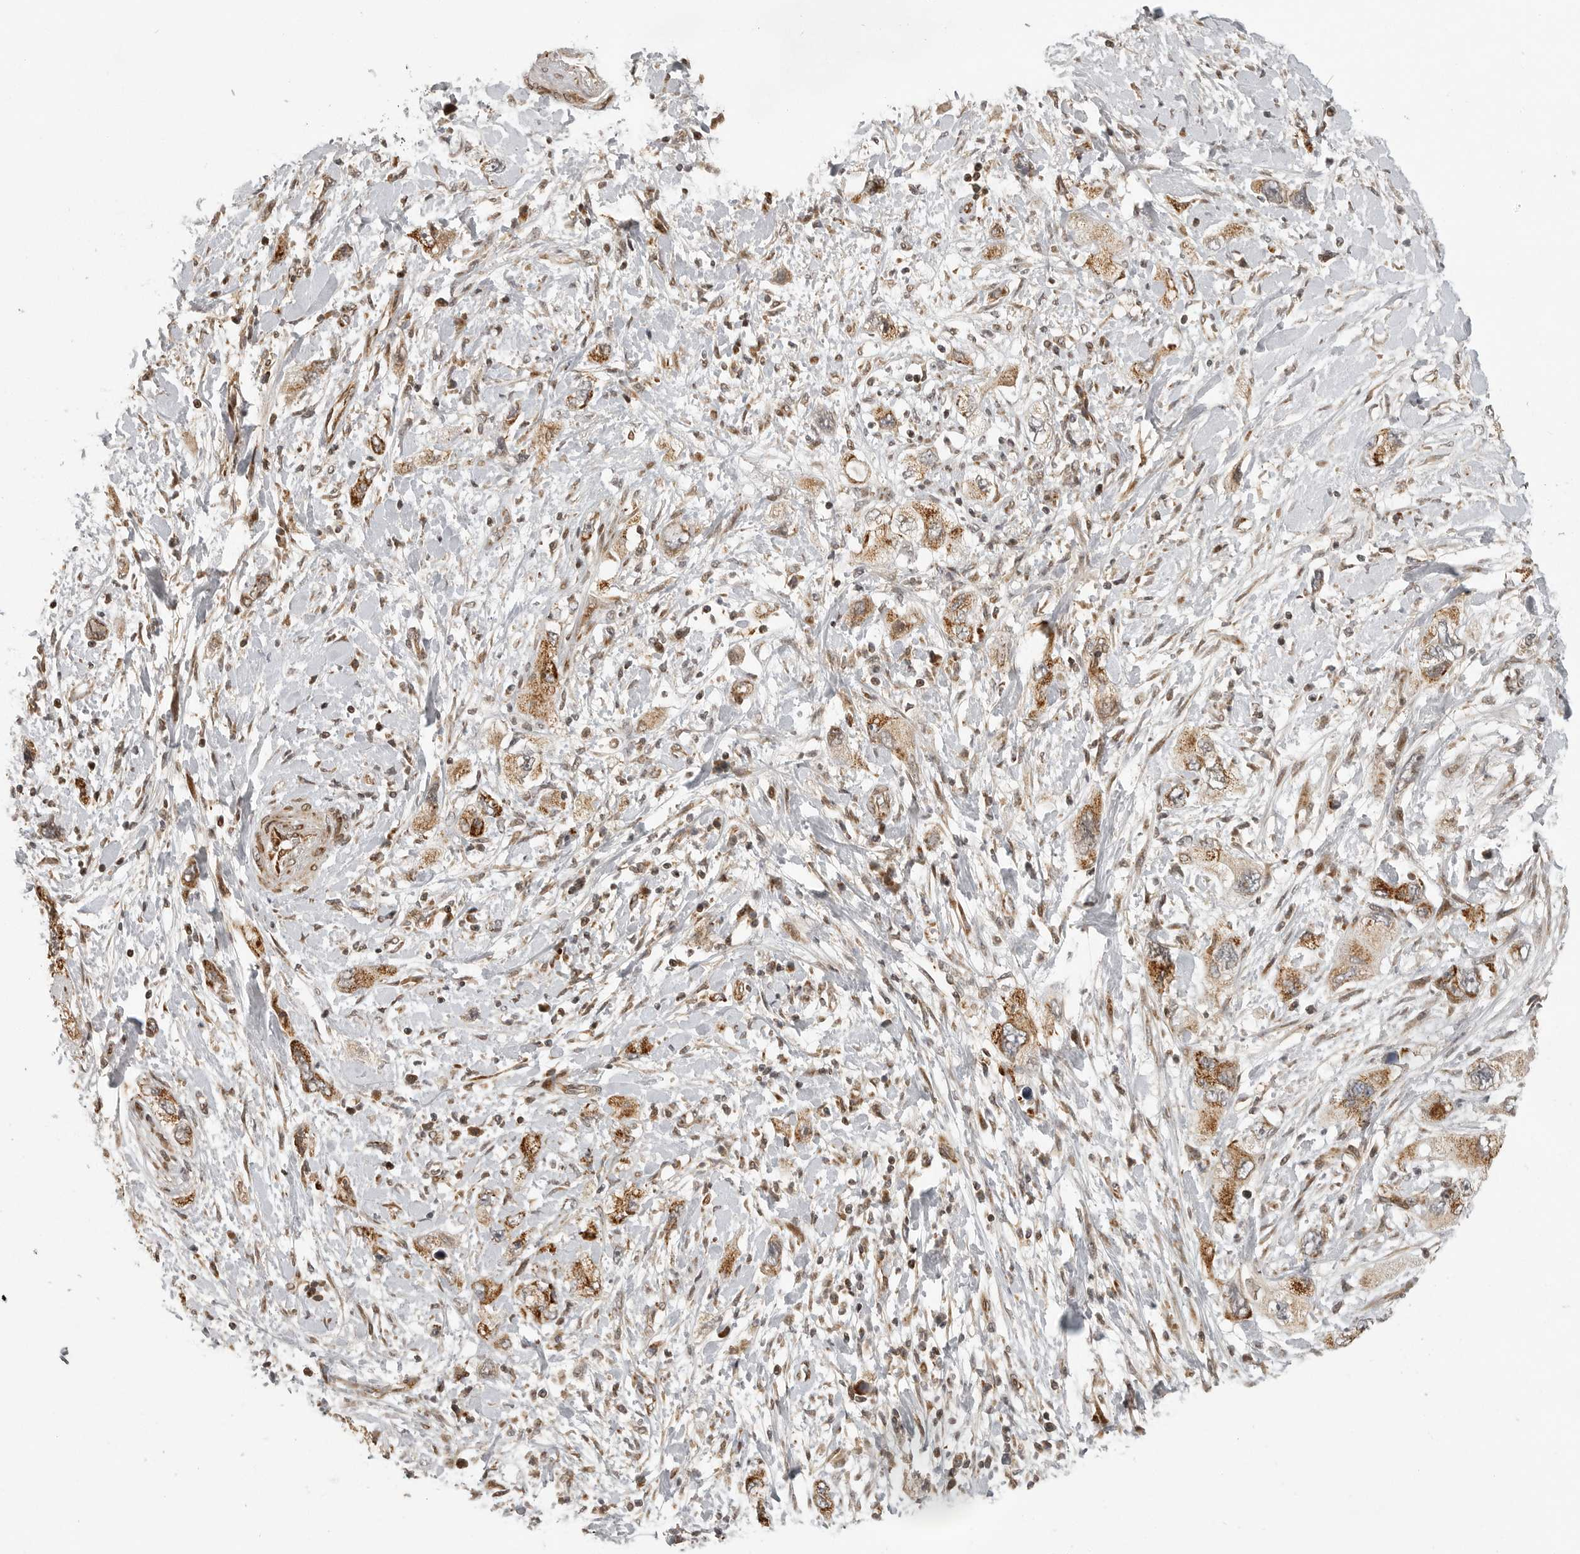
{"staining": {"intensity": "moderate", "quantity": ">75%", "location": "cytoplasmic/membranous"}, "tissue": "pancreatic cancer", "cell_type": "Tumor cells", "image_type": "cancer", "snomed": [{"axis": "morphology", "description": "Adenocarcinoma, NOS"}, {"axis": "topography", "description": "Pancreas"}], "caption": "Tumor cells exhibit medium levels of moderate cytoplasmic/membranous positivity in approximately >75% of cells in adenocarcinoma (pancreatic). (IHC, brightfield microscopy, high magnification).", "gene": "NARS2", "patient": {"sex": "female", "age": 73}}